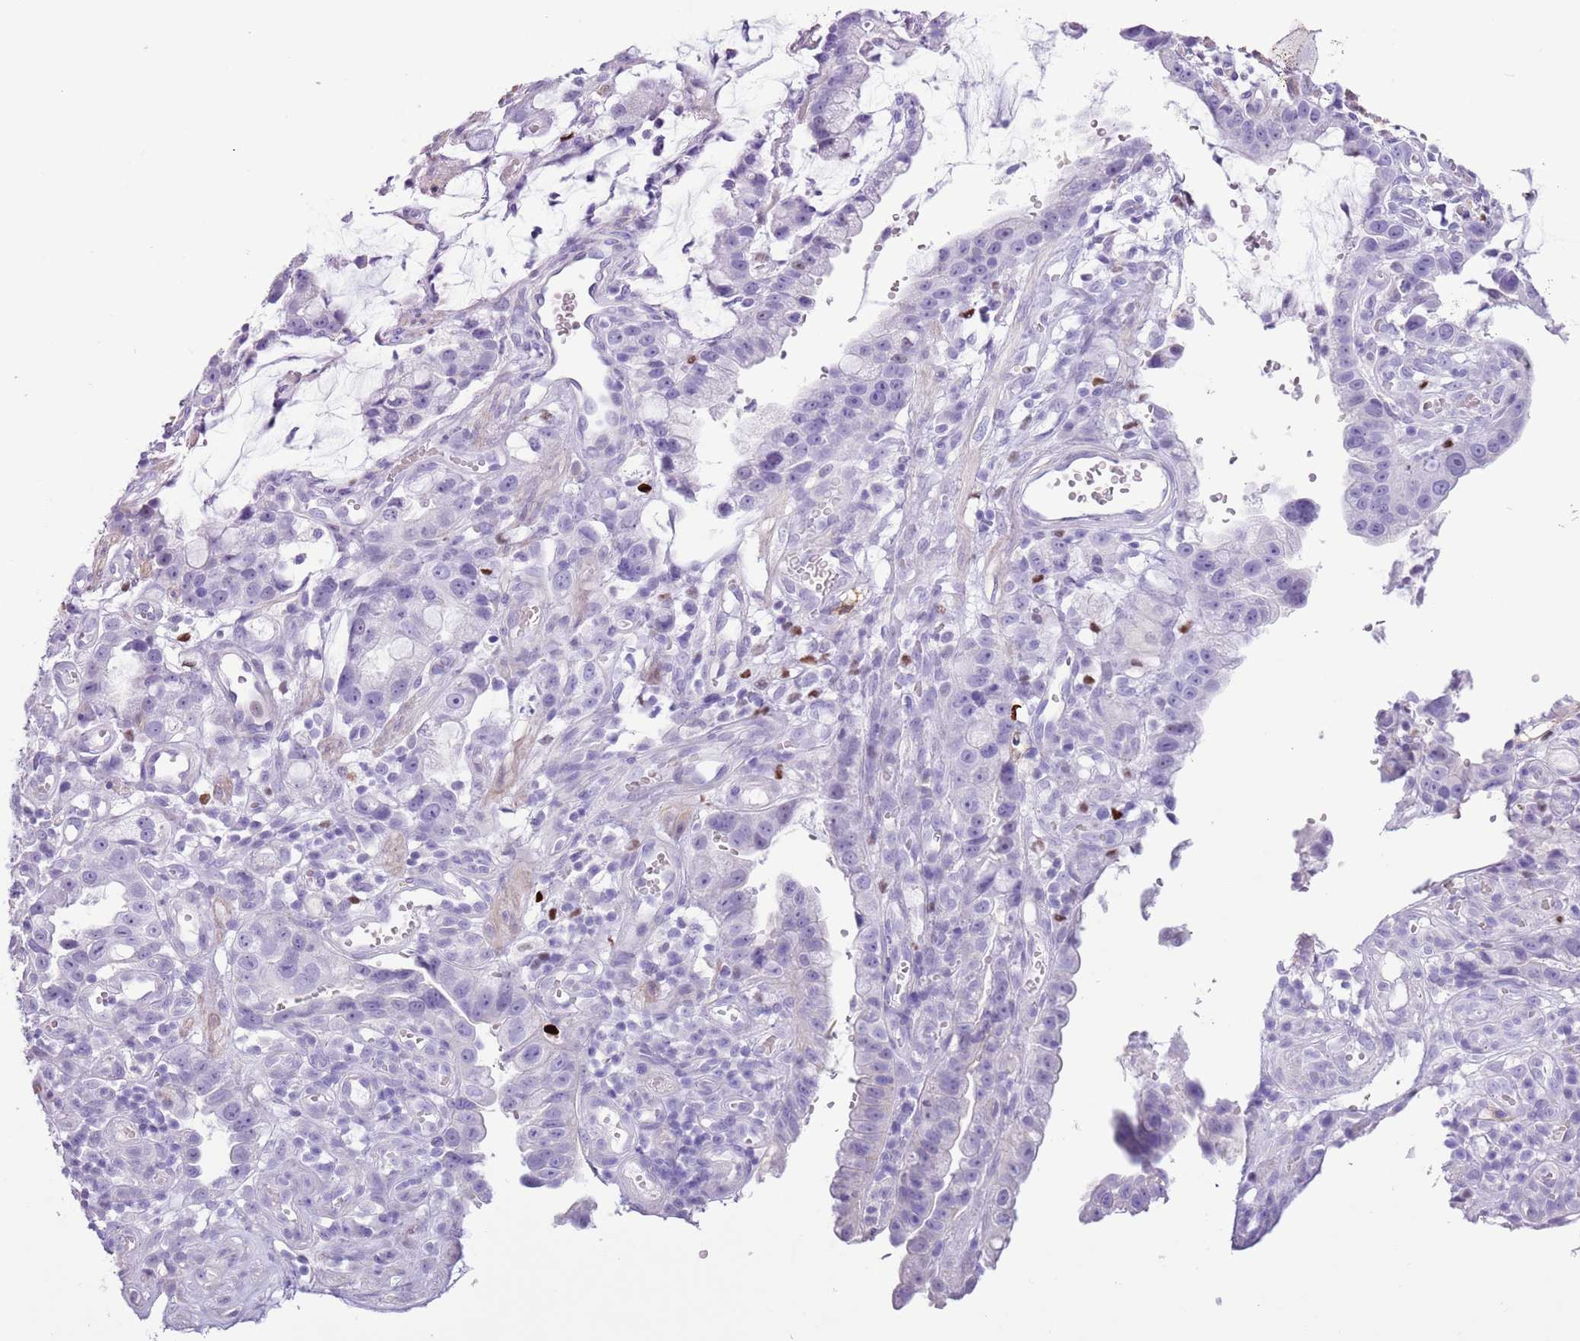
{"staining": {"intensity": "negative", "quantity": "none", "location": "none"}, "tissue": "stomach cancer", "cell_type": "Tumor cells", "image_type": "cancer", "snomed": [{"axis": "morphology", "description": "Adenocarcinoma, NOS"}, {"axis": "topography", "description": "Stomach"}], "caption": "Photomicrograph shows no protein positivity in tumor cells of stomach cancer (adenocarcinoma) tissue. (DAB (3,3'-diaminobenzidine) immunohistochemistry (IHC), high magnification).", "gene": "SLC7A14", "patient": {"sex": "male", "age": 55}}